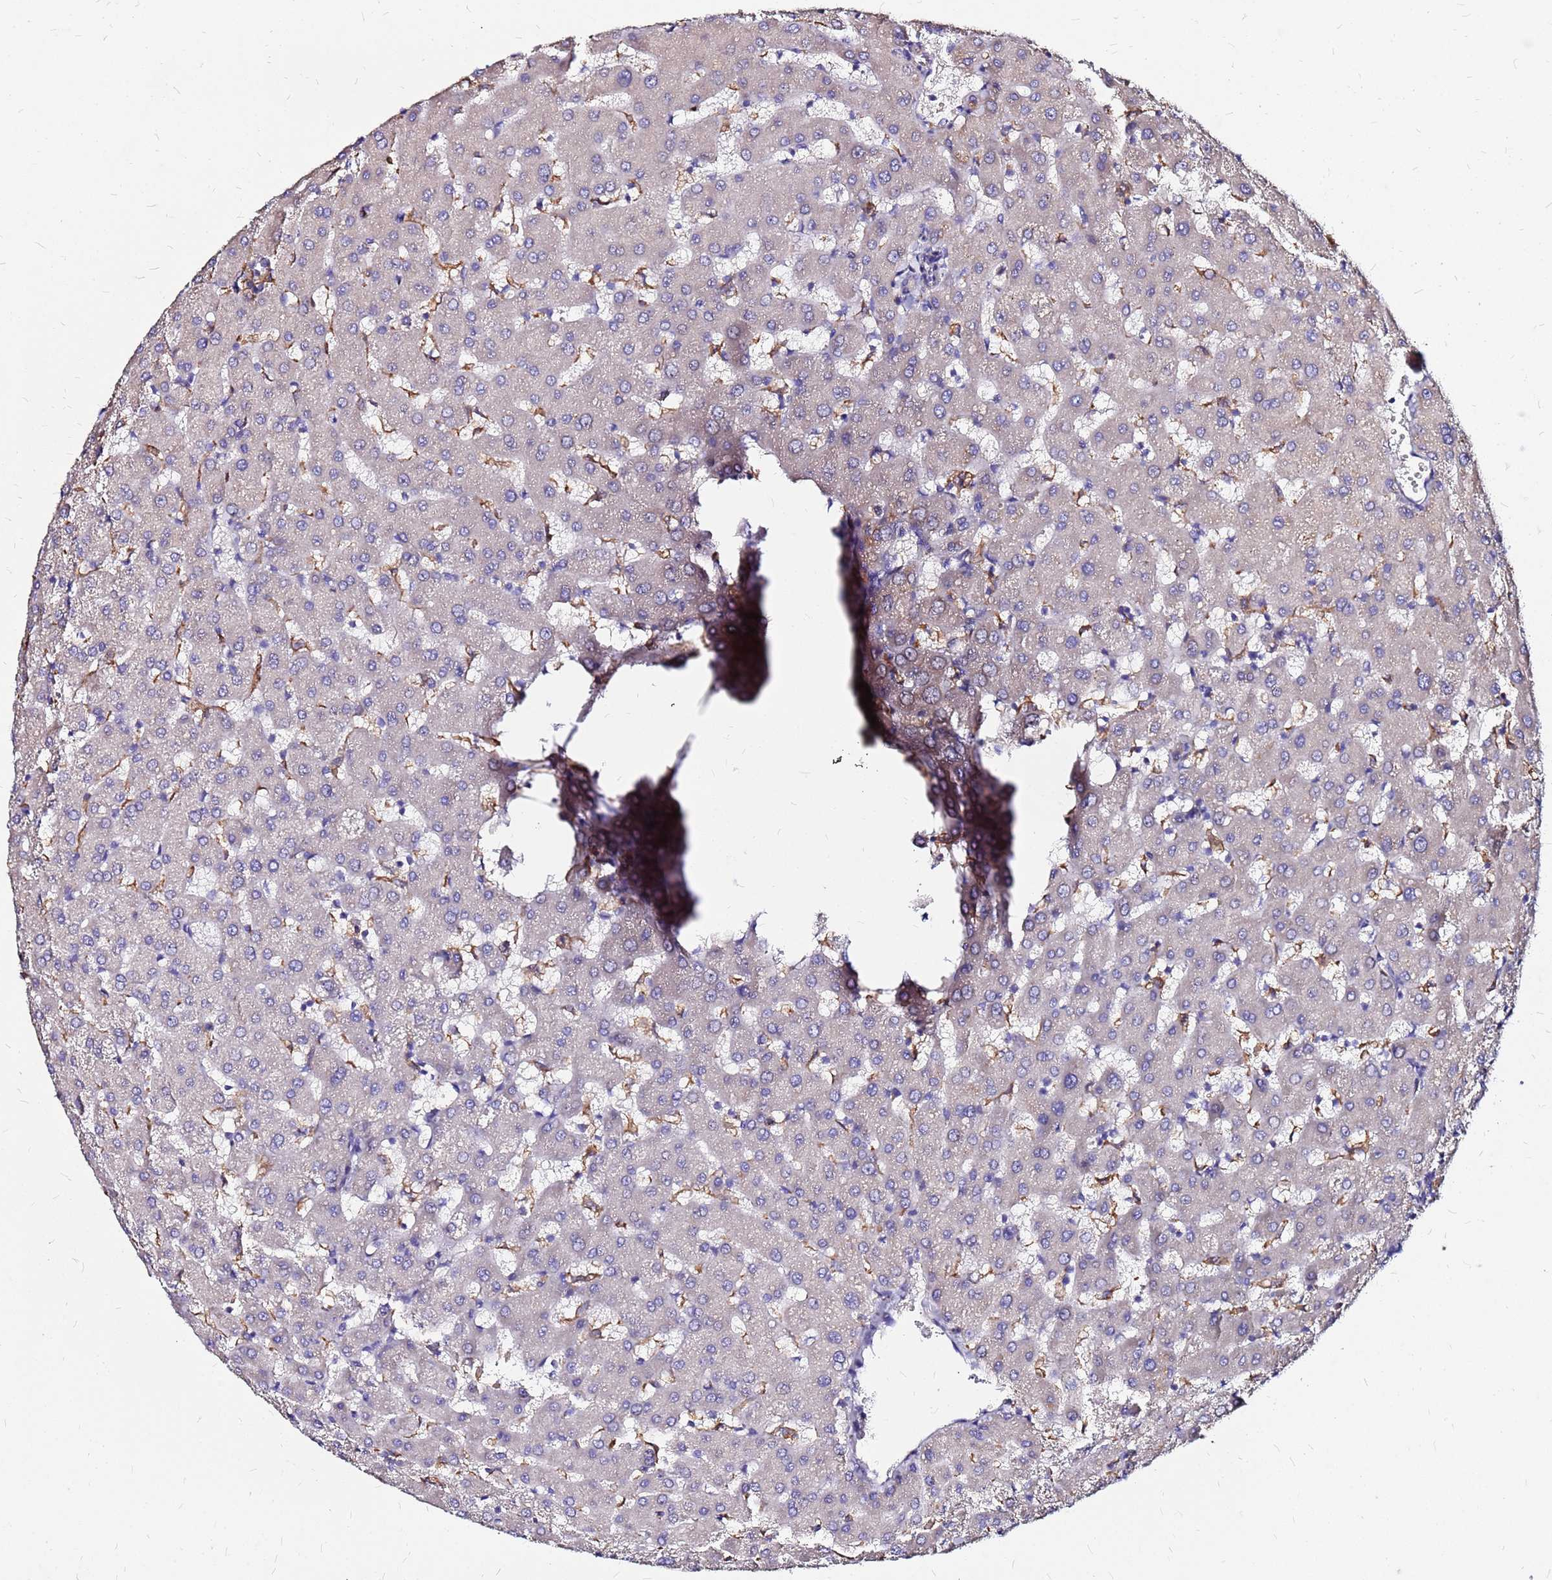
{"staining": {"intensity": "negative", "quantity": "none", "location": "none"}, "tissue": "liver", "cell_type": "Cholangiocytes", "image_type": "normal", "snomed": [{"axis": "morphology", "description": "Normal tissue, NOS"}, {"axis": "topography", "description": "Liver"}], "caption": "IHC micrograph of unremarkable liver: liver stained with DAB (3,3'-diaminobenzidine) displays no significant protein positivity in cholangiocytes.", "gene": "ARHGEF35", "patient": {"sex": "female", "age": 63}}